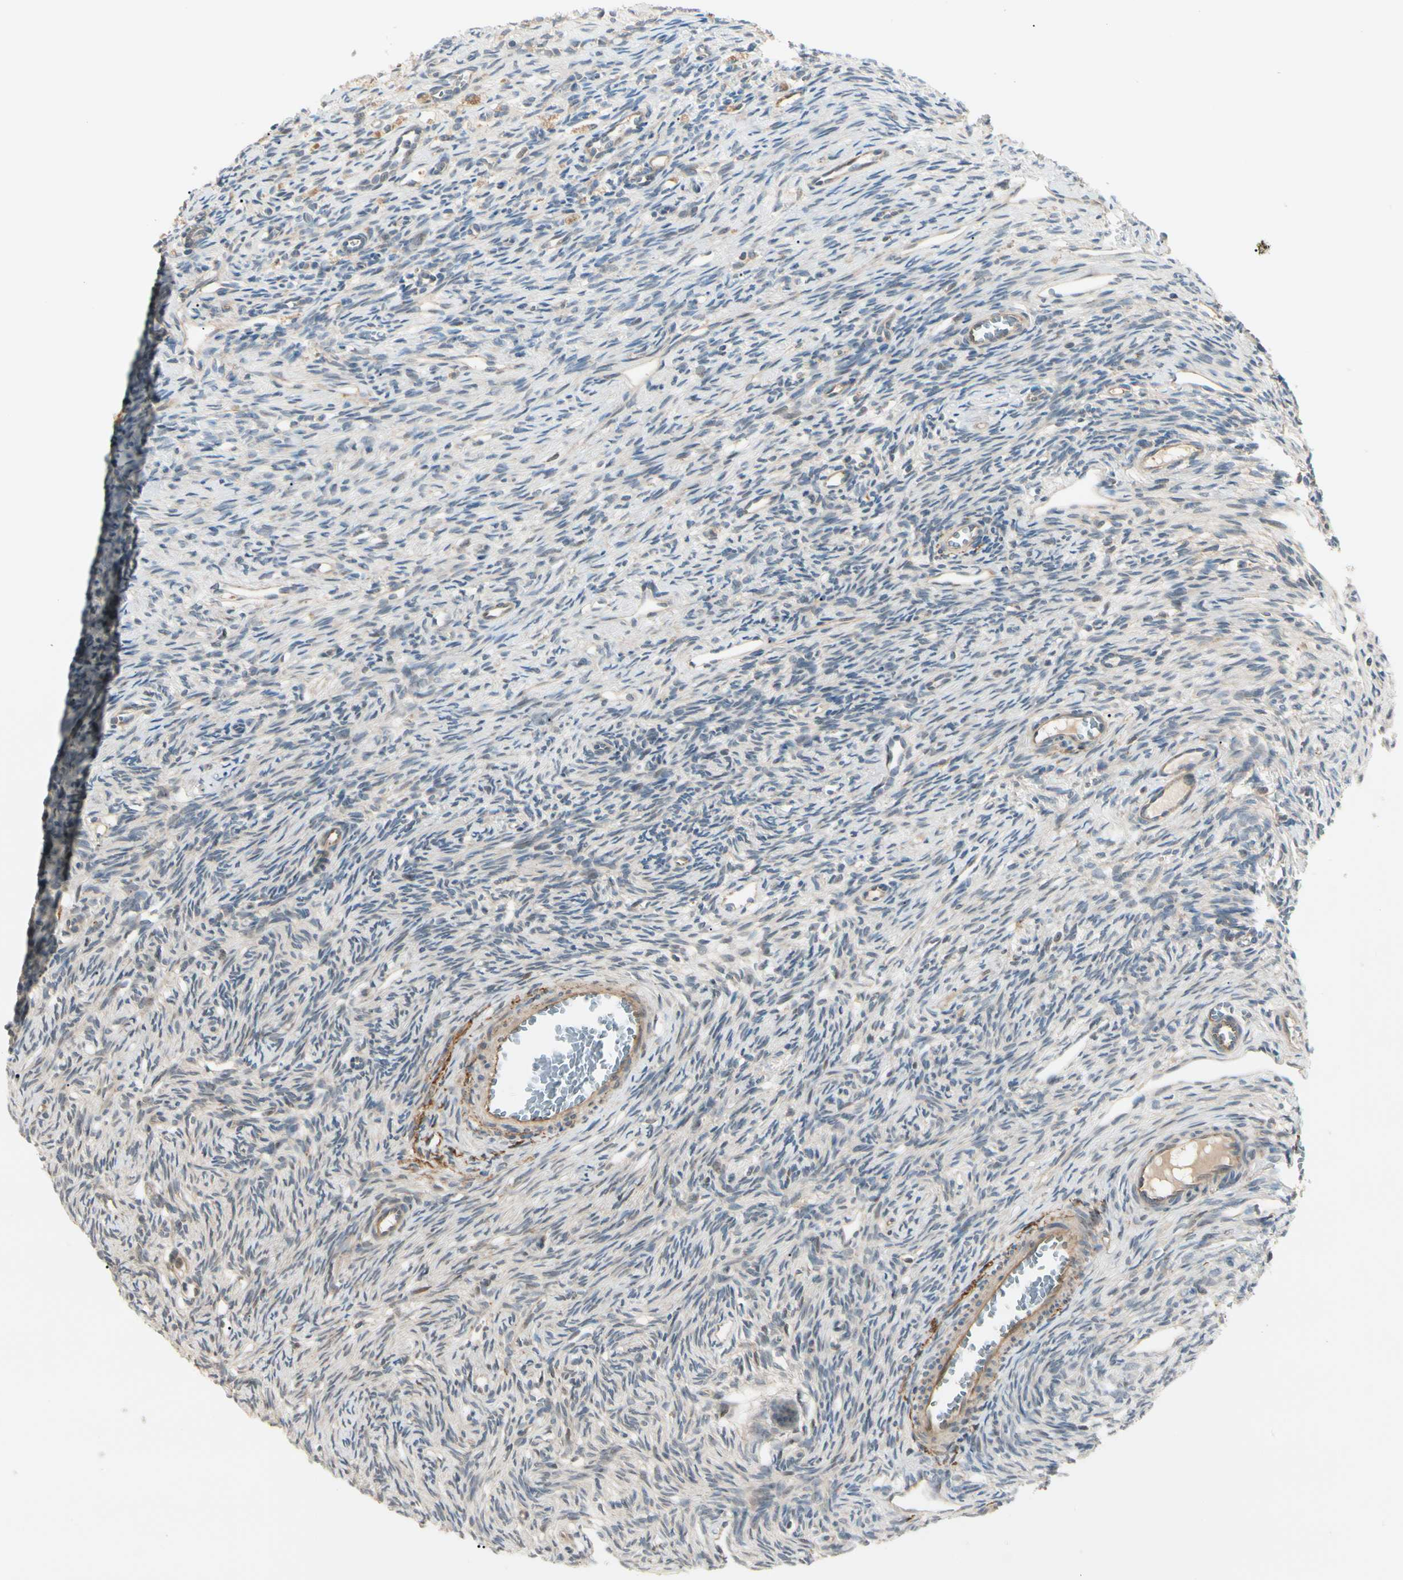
{"staining": {"intensity": "weak", "quantity": ">75%", "location": "cytoplasmic/membranous"}, "tissue": "ovary", "cell_type": "Follicle cells", "image_type": "normal", "snomed": [{"axis": "morphology", "description": "Normal tissue, NOS"}, {"axis": "topography", "description": "Ovary"}], "caption": "Immunohistochemical staining of benign human ovary displays weak cytoplasmic/membranous protein positivity in about >75% of follicle cells.", "gene": "F2R", "patient": {"sex": "female", "age": 33}}